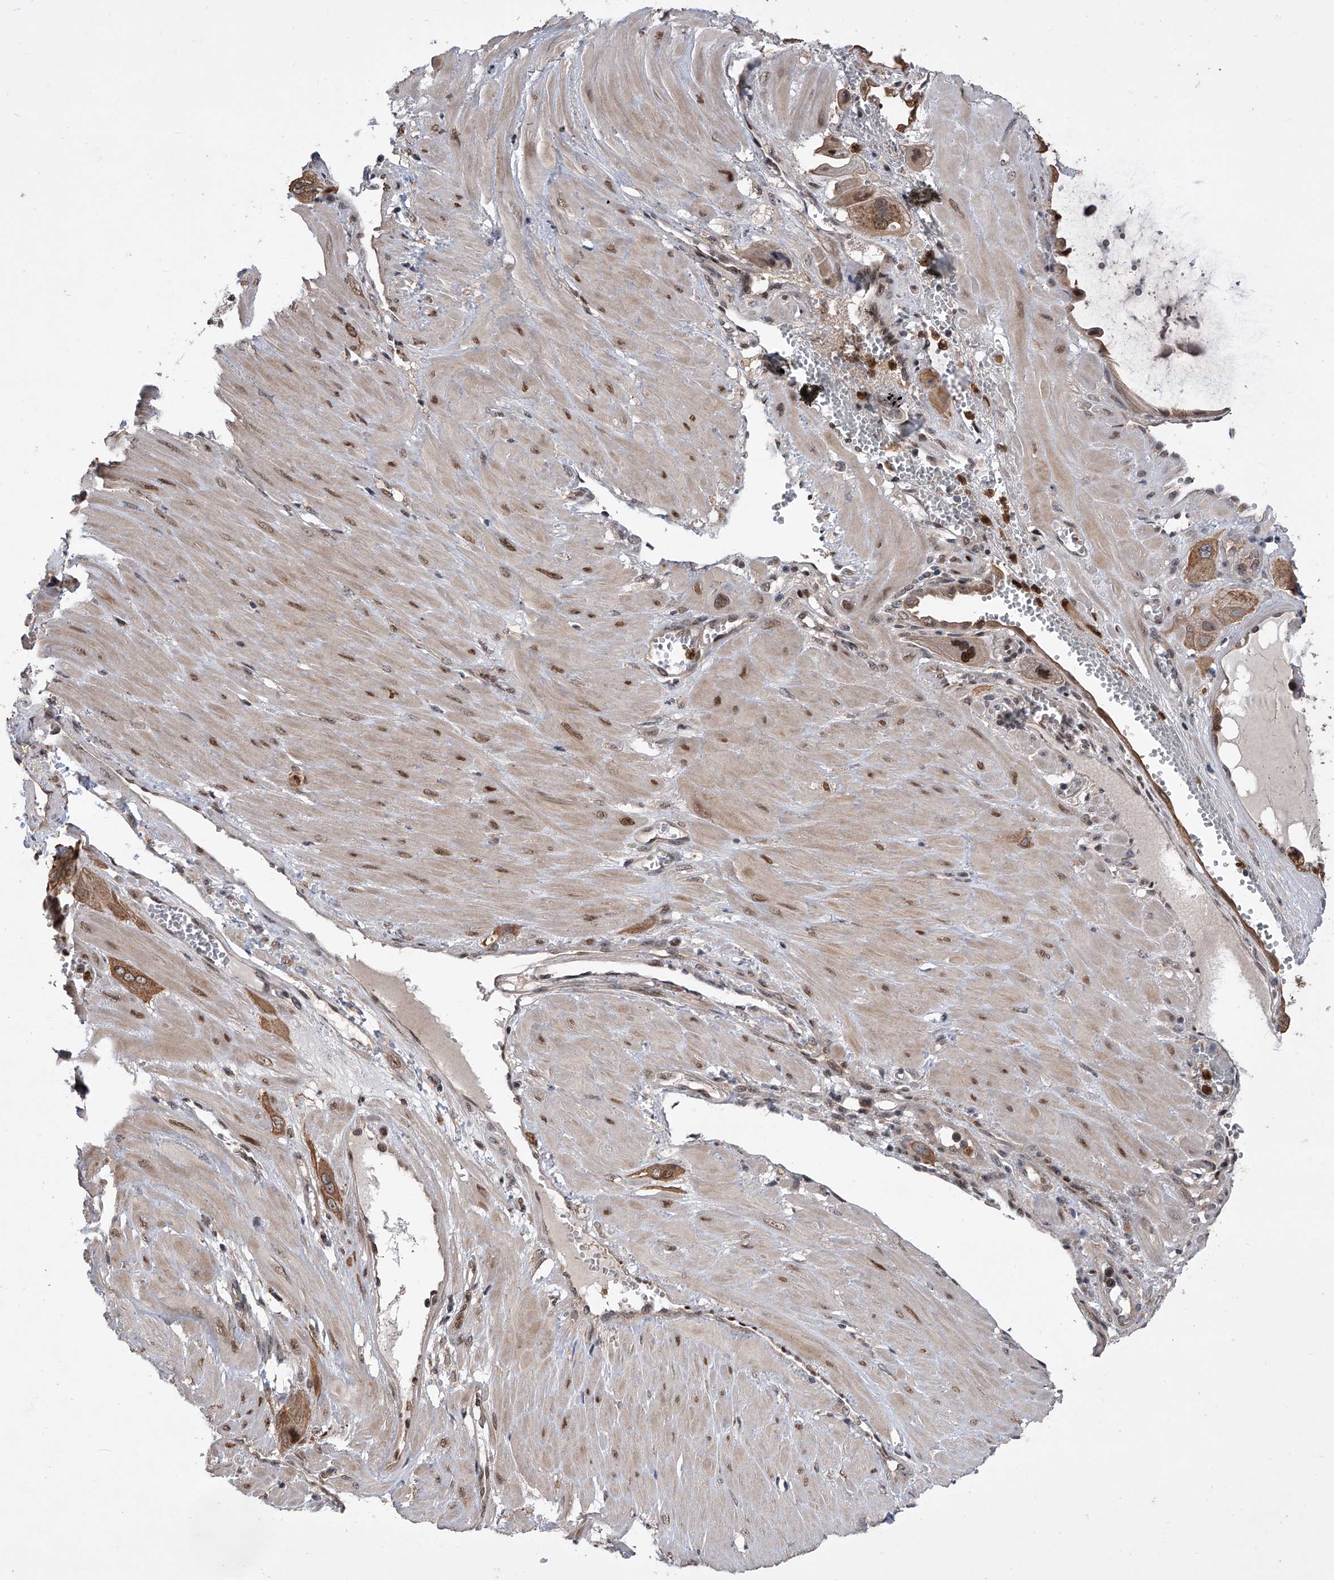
{"staining": {"intensity": "moderate", "quantity": ">75%", "location": "cytoplasmic/membranous"}, "tissue": "cervical cancer", "cell_type": "Tumor cells", "image_type": "cancer", "snomed": [{"axis": "morphology", "description": "Squamous cell carcinoma, NOS"}, {"axis": "topography", "description": "Cervix"}], "caption": "Immunohistochemistry image of squamous cell carcinoma (cervical) stained for a protein (brown), which exhibits medium levels of moderate cytoplasmic/membranous staining in approximately >75% of tumor cells.", "gene": "BHLHE23", "patient": {"sex": "female", "age": 34}}